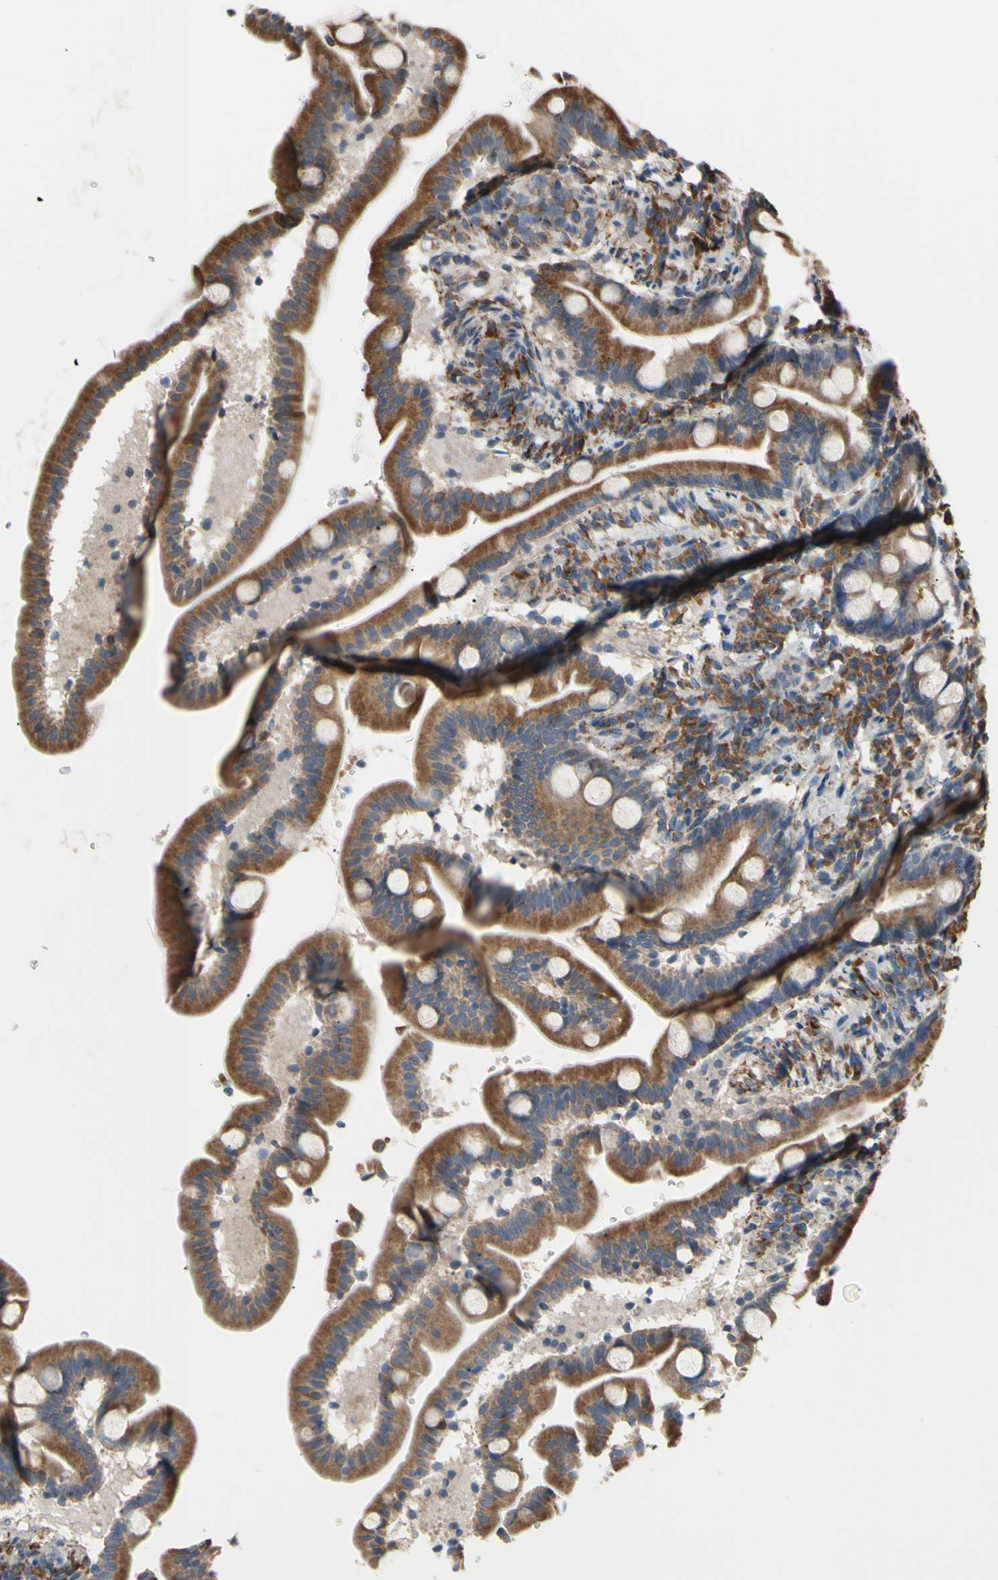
{"staining": {"intensity": "strong", "quantity": ">75%", "location": "cytoplasmic/membranous"}, "tissue": "duodenum", "cell_type": "Glandular cells", "image_type": "normal", "snomed": [{"axis": "morphology", "description": "Normal tissue, NOS"}, {"axis": "topography", "description": "Duodenum"}], "caption": "IHC staining of normal duodenum, which reveals high levels of strong cytoplasmic/membranous staining in approximately >75% of glandular cells indicating strong cytoplasmic/membranous protein staining. The staining was performed using DAB (3,3'-diaminobenzidine) (brown) for protein detection and nuclei were counterstained in hematoxylin (blue).", "gene": "BMF", "patient": {"sex": "male", "age": 54}}